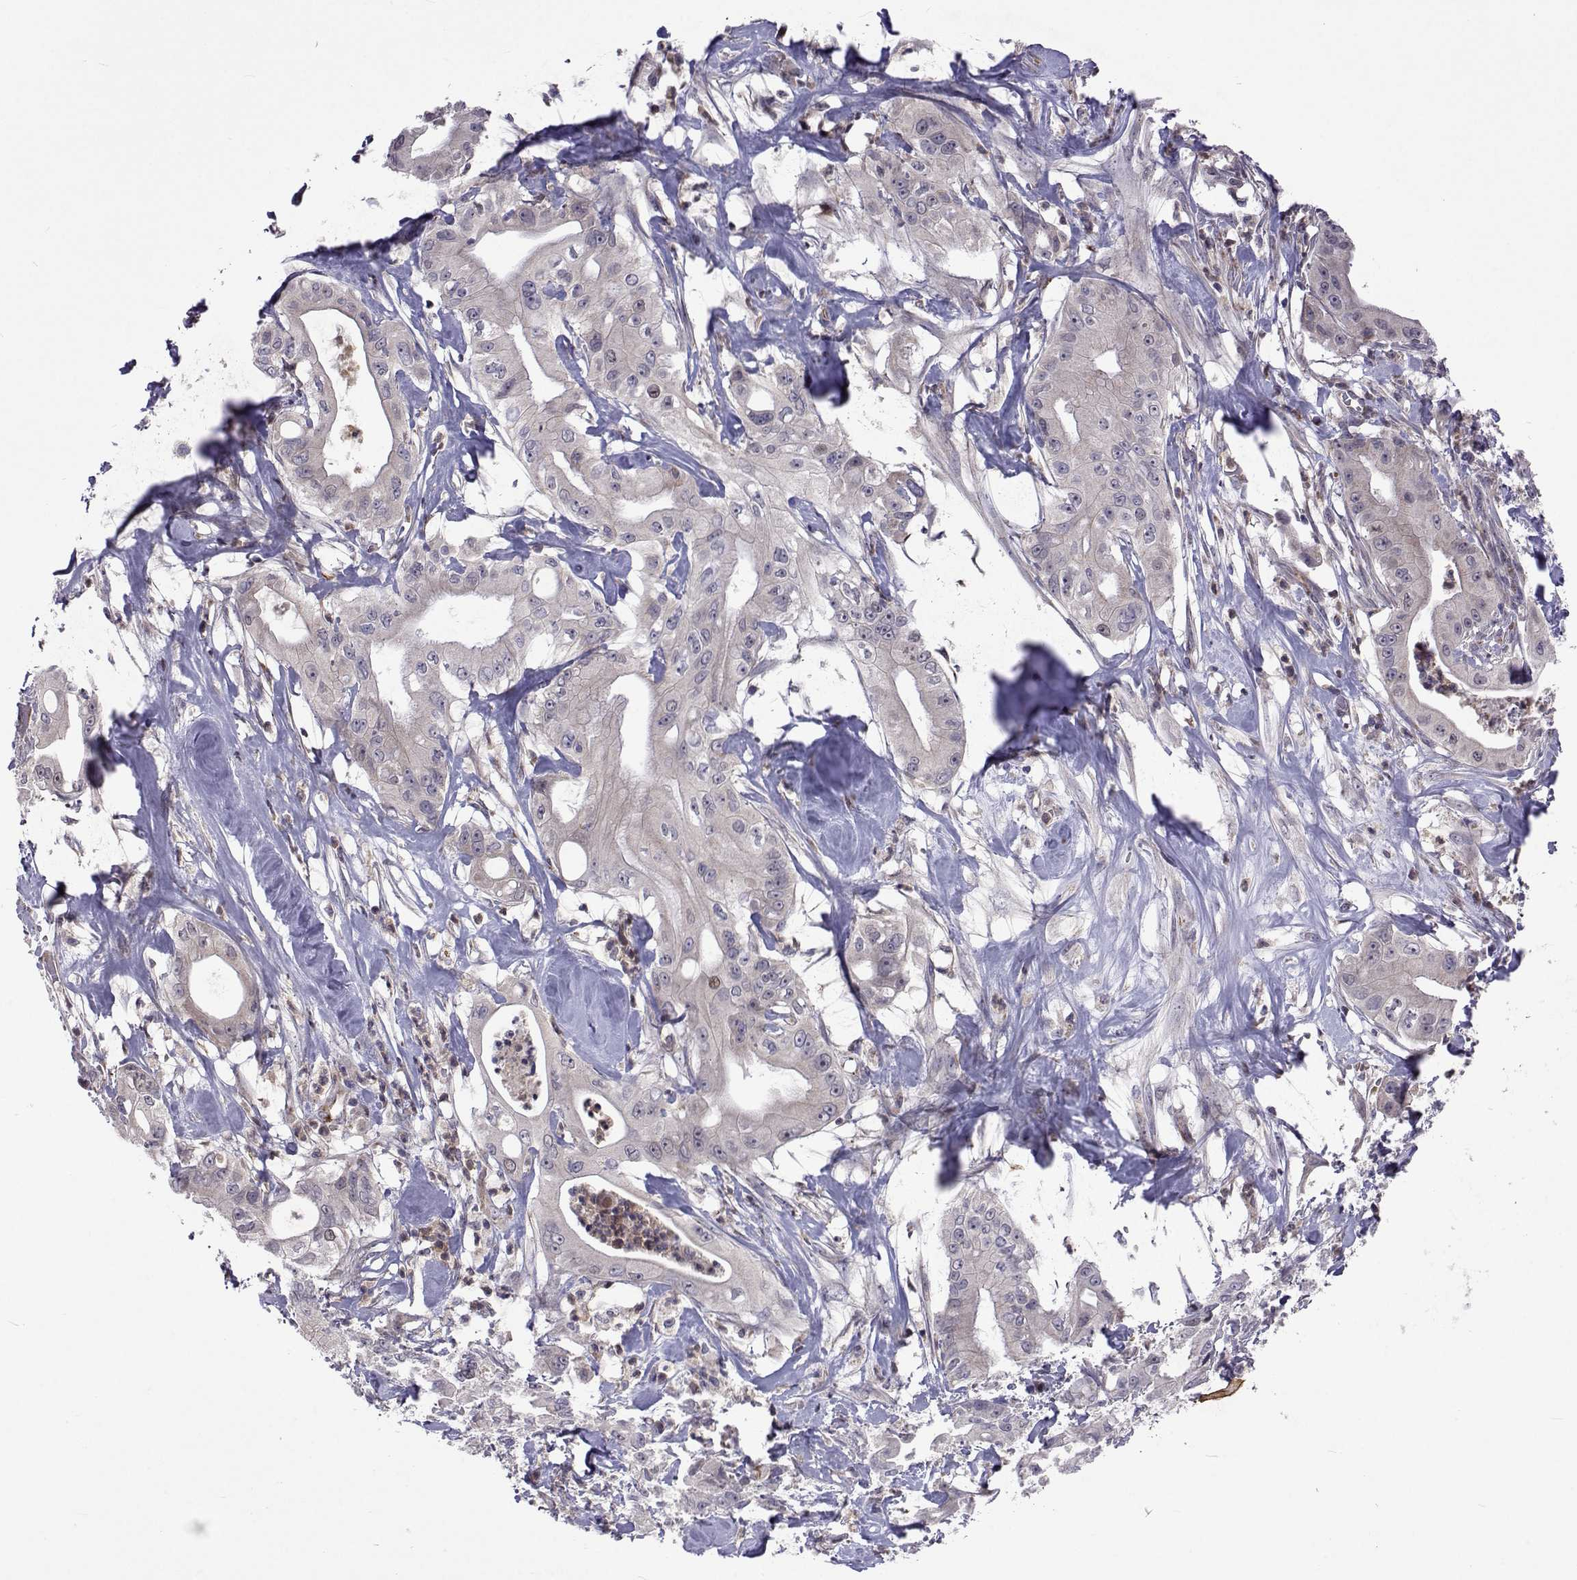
{"staining": {"intensity": "negative", "quantity": "none", "location": "none"}, "tissue": "pancreatic cancer", "cell_type": "Tumor cells", "image_type": "cancer", "snomed": [{"axis": "morphology", "description": "Adenocarcinoma, NOS"}, {"axis": "topography", "description": "Pancreas"}], "caption": "High power microscopy histopathology image of an IHC image of pancreatic cancer, revealing no significant positivity in tumor cells.", "gene": "DHTKD1", "patient": {"sex": "male", "age": 71}}